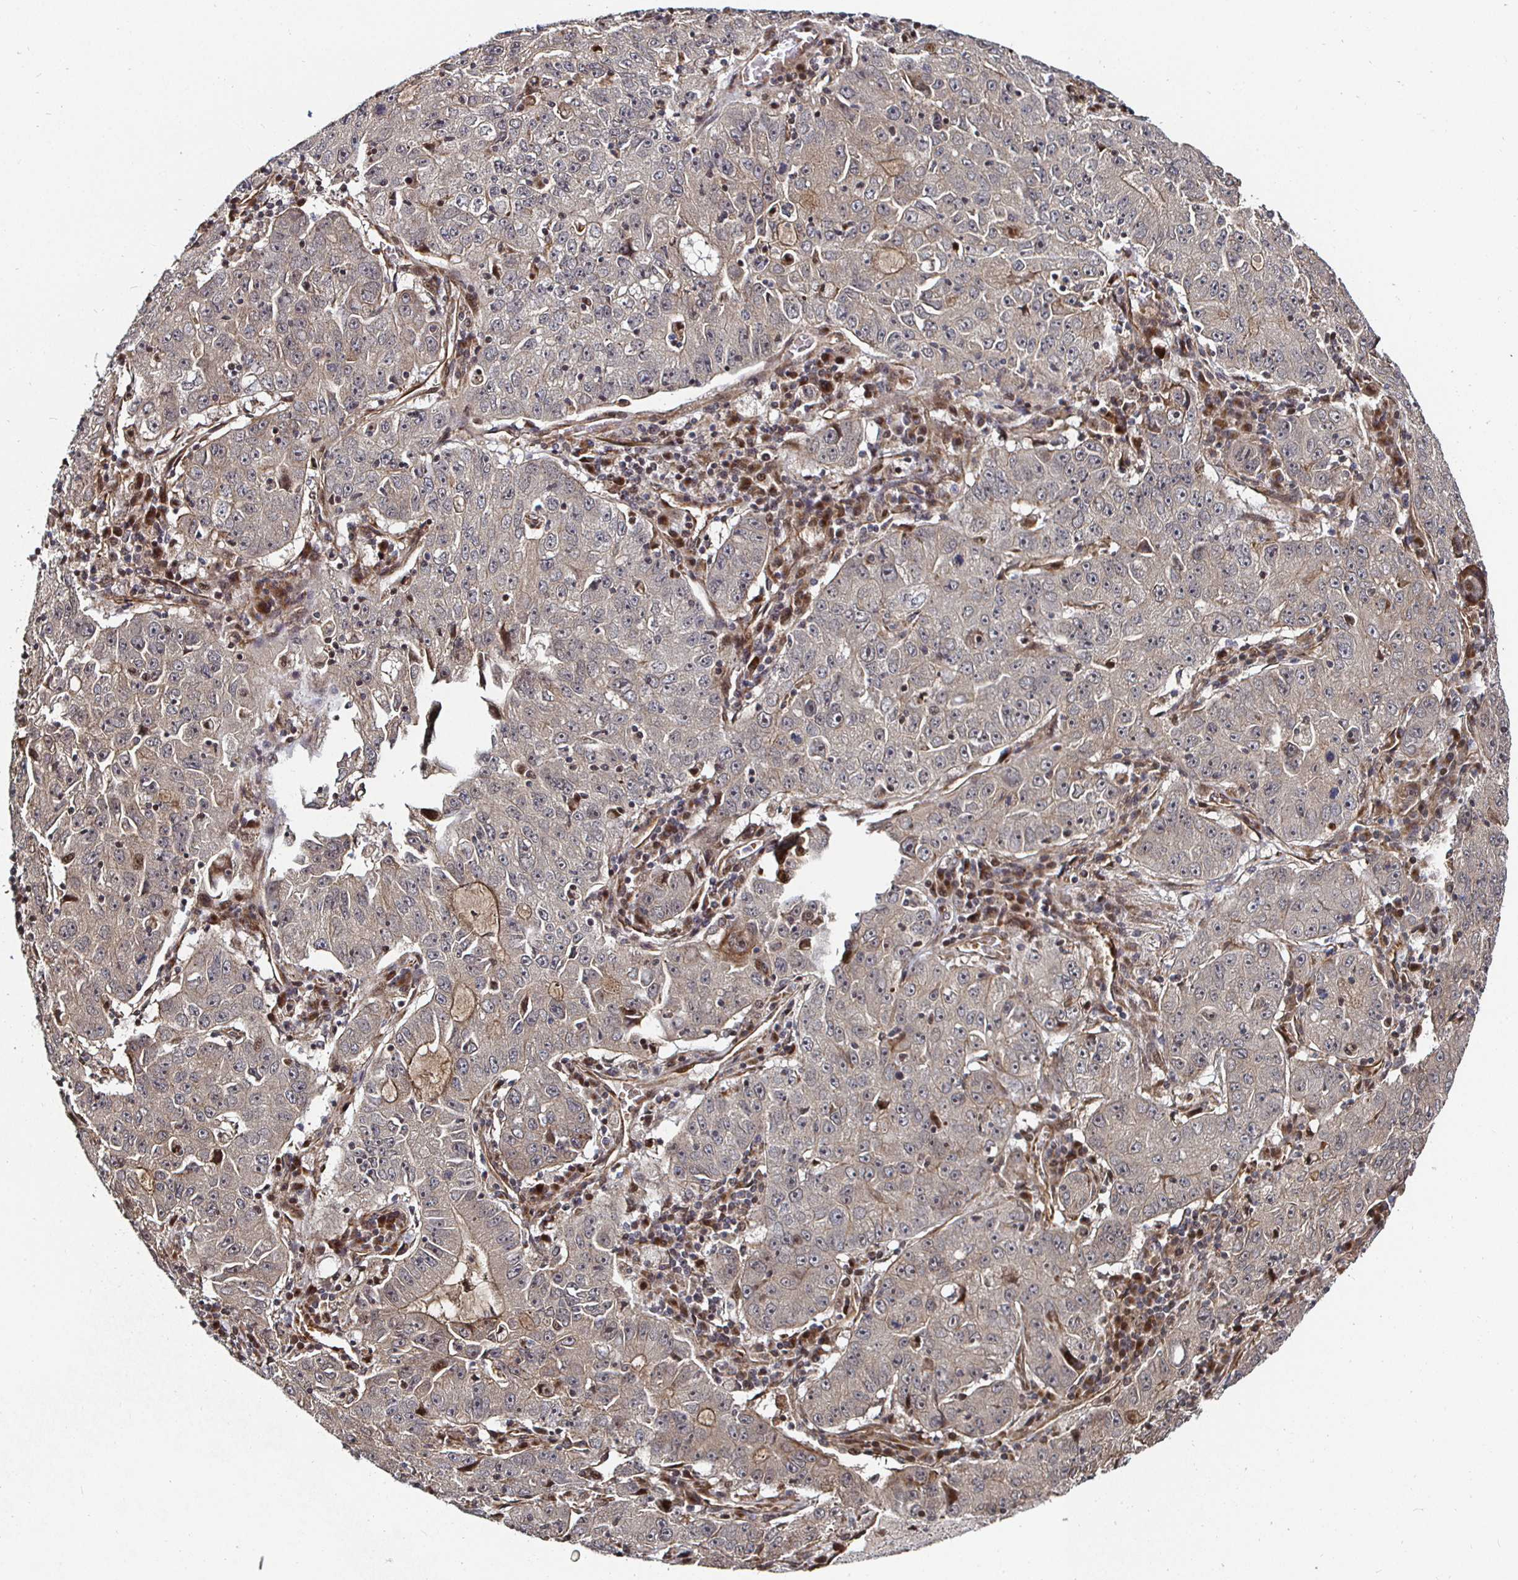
{"staining": {"intensity": "weak", "quantity": "<25%", "location": "cytoplasmic/membranous"}, "tissue": "lung cancer", "cell_type": "Tumor cells", "image_type": "cancer", "snomed": [{"axis": "morphology", "description": "Normal morphology"}, {"axis": "morphology", "description": "Adenocarcinoma, NOS"}, {"axis": "topography", "description": "Lymph node"}, {"axis": "topography", "description": "Lung"}], "caption": "Tumor cells are negative for protein expression in human lung adenocarcinoma.", "gene": "TBKBP1", "patient": {"sex": "female", "age": 57}}